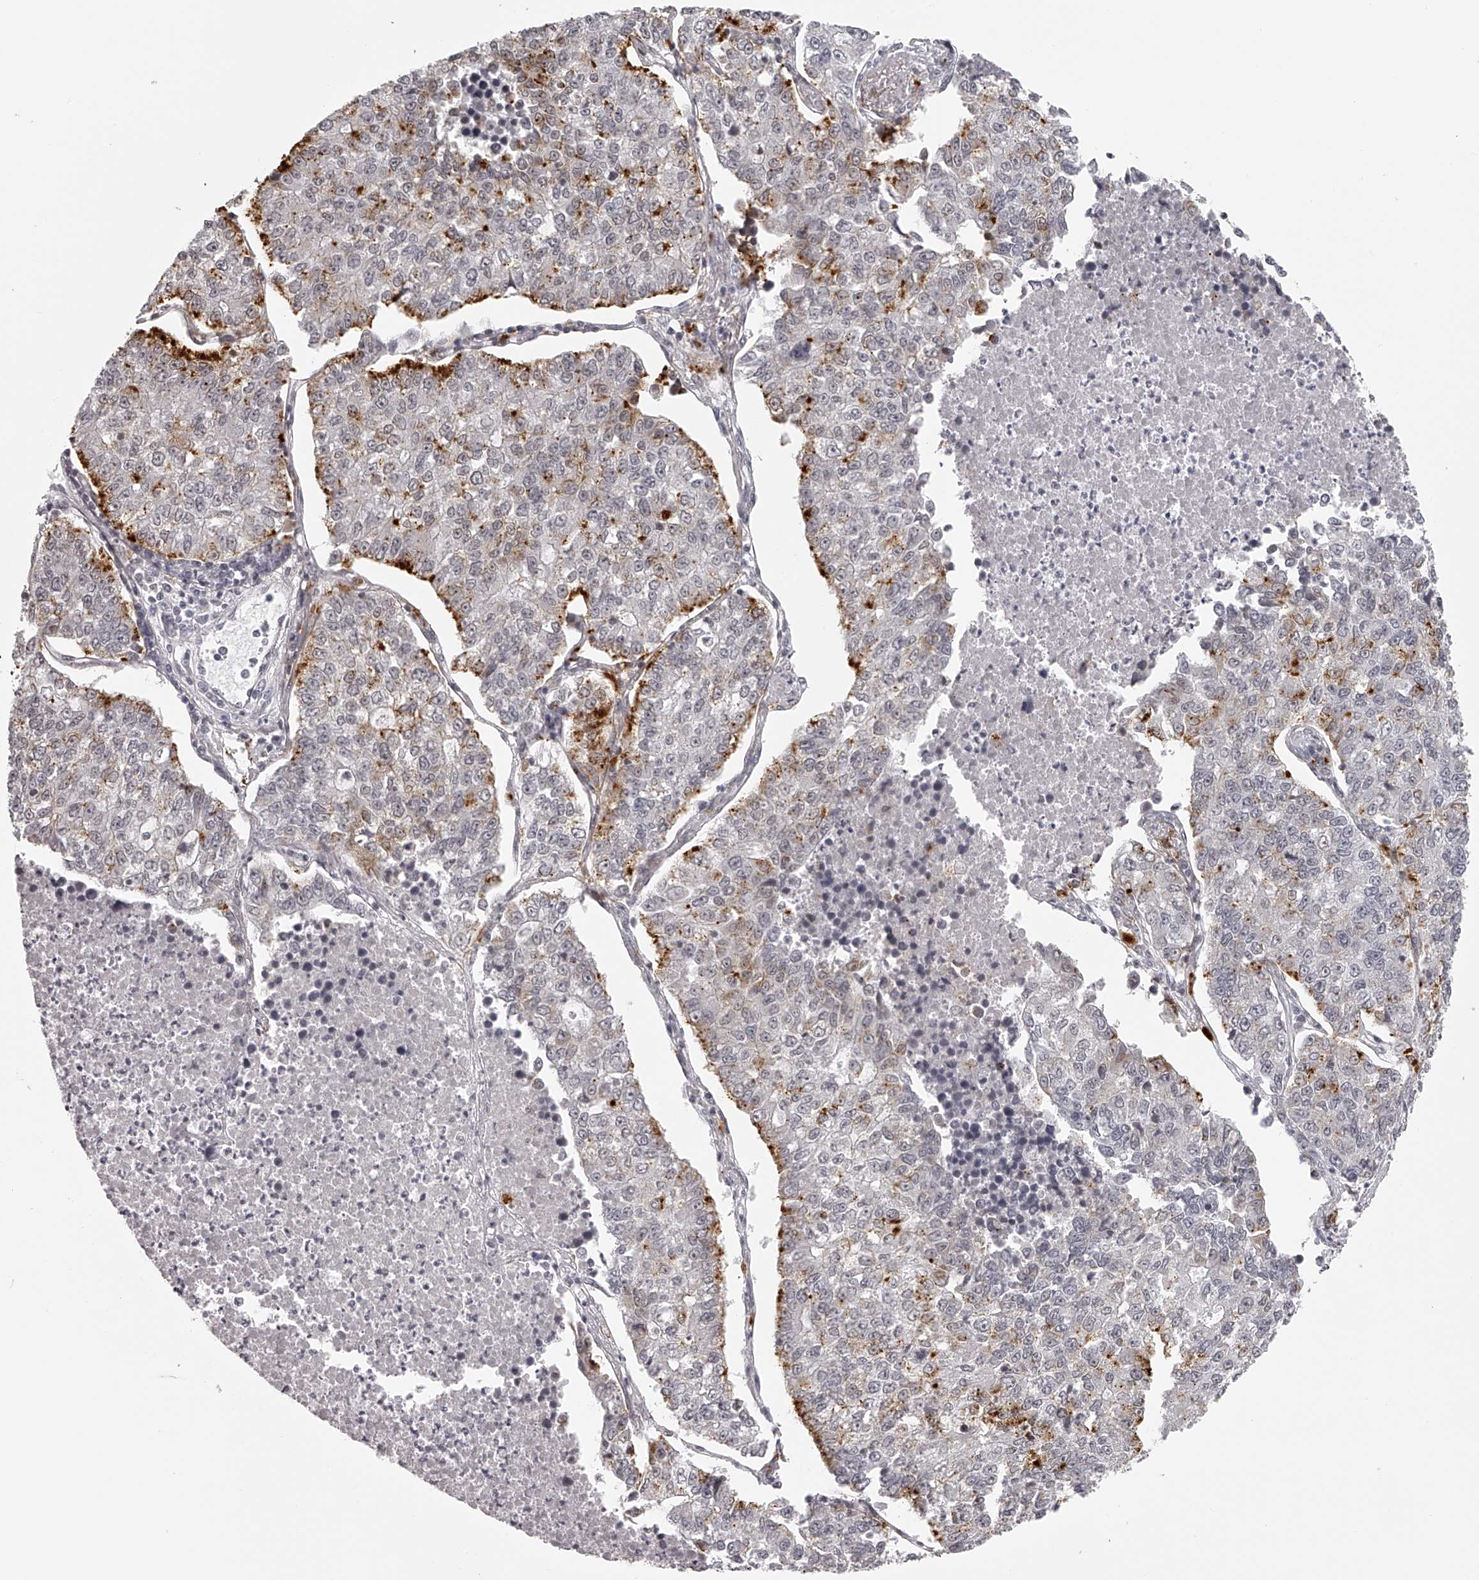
{"staining": {"intensity": "strong", "quantity": "<25%", "location": "cytoplasmic/membranous"}, "tissue": "lung cancer", "cell_type": "Tumor cells", "image_type": "cancer", "snomed": [{"axis": "morphology", "description": "Adenocarcinoma, NOS"}, {"axis": "topography", "description": "Lung"}], "caption": "Immunohistochemical staining of human adenocarcinoma (lung) reveals strong cytoplasmic/membranous protein staining in approximately <25% of tumor cells.", "gene": "RNF220", "patient": {"sex": "male", "age": 49}}